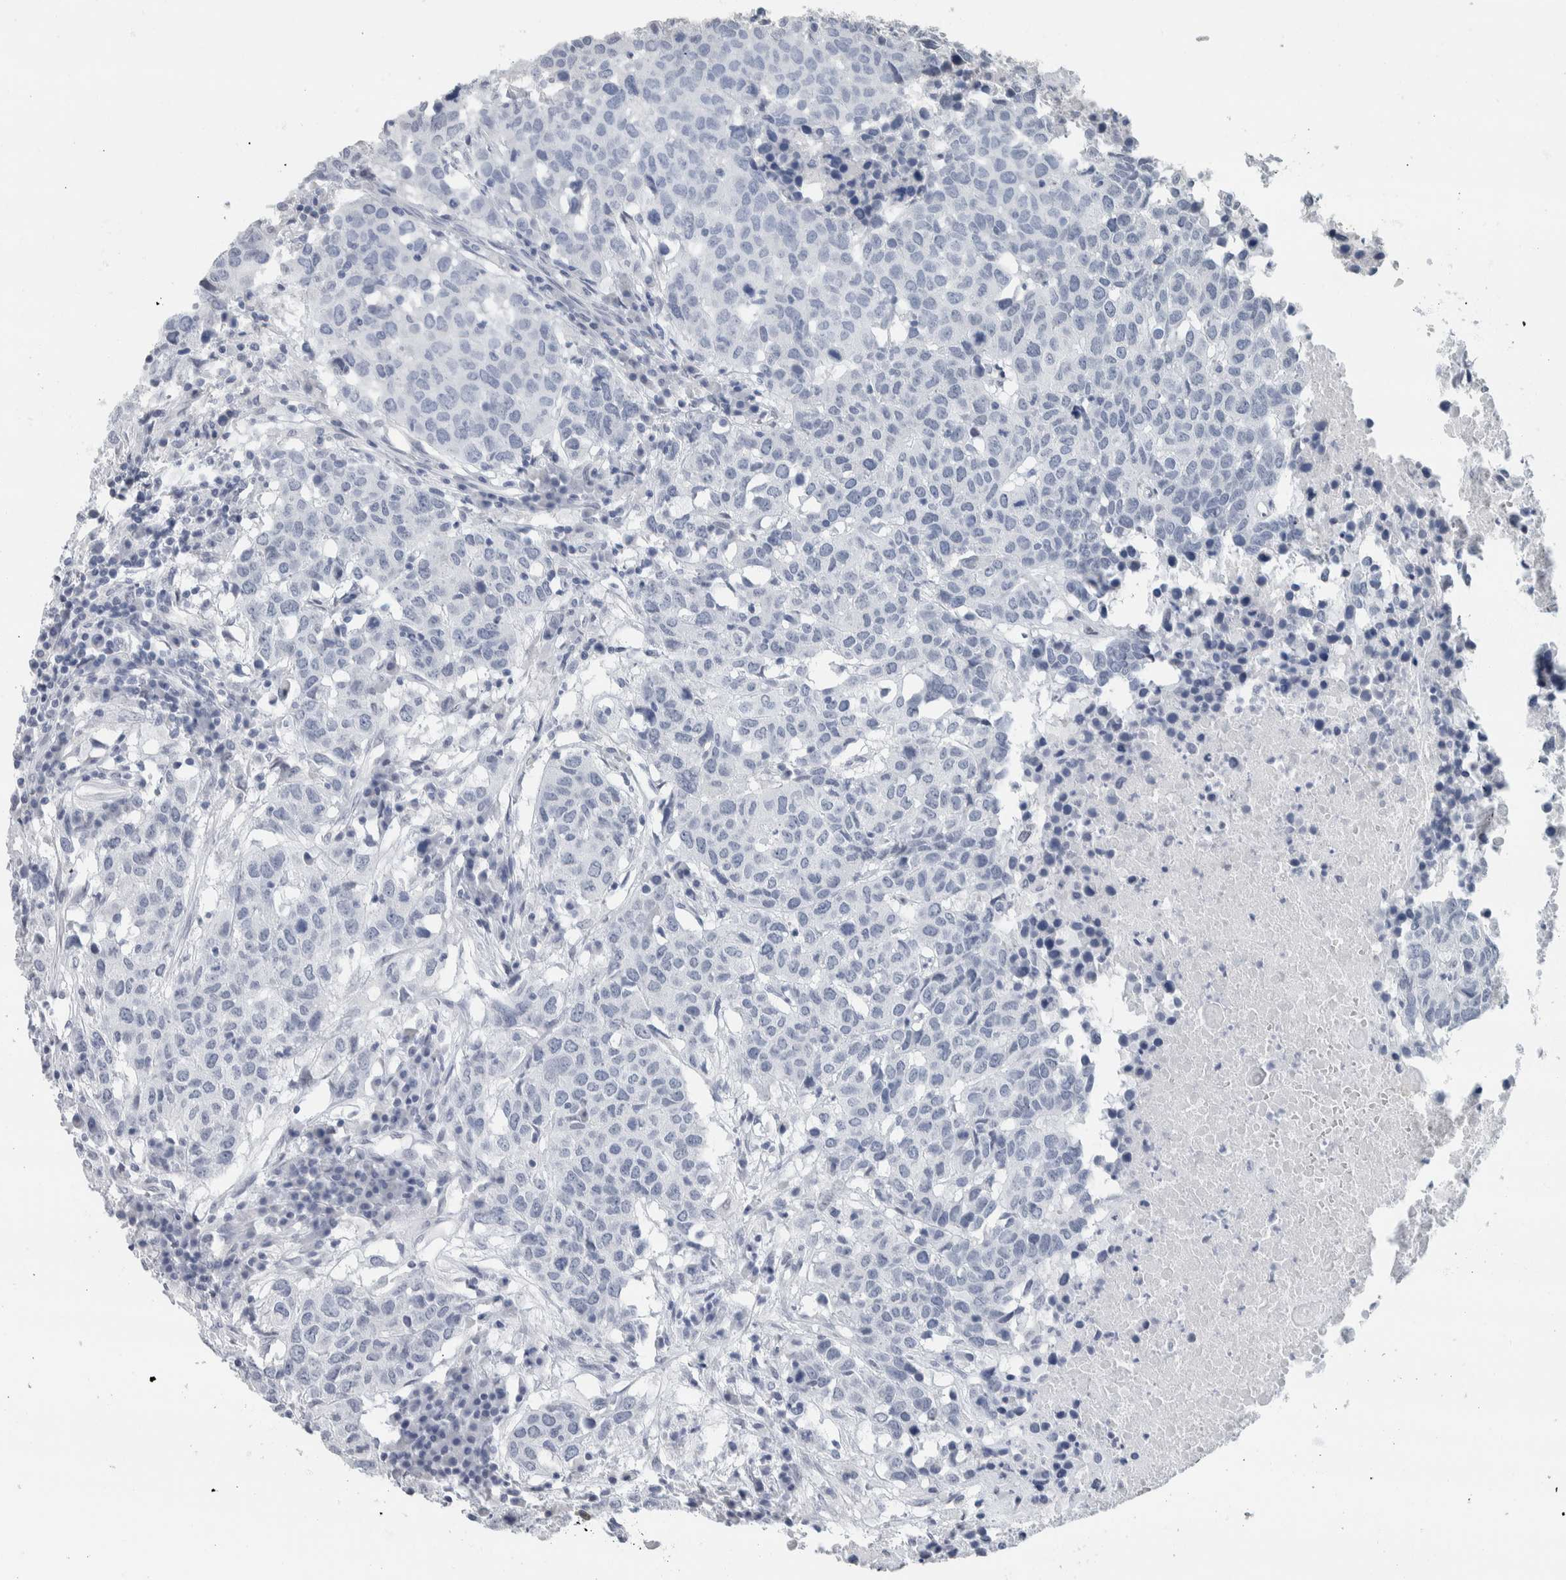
{"staining": {"intensity": "negative", "quantity": "none", "location": "none"}, "tissue": "head and neck cancer", "cell_type": "Tumor cells", "image_type": "cancer", "snomed": [{"axis": "morphology", "description": "Squamous cell carcinoma, NOS"}, {"axis": "topography", "description": "Head-Neck"}], "caption": "DAB (3,3'-diaminobenzidine) immunohistochemical staining of head and neck cancer (squamous cell carcinoma) shows no significant positivity in tumor cells.", "gene": "NEFM", "patient": {"sex": "male", "age": 66}}